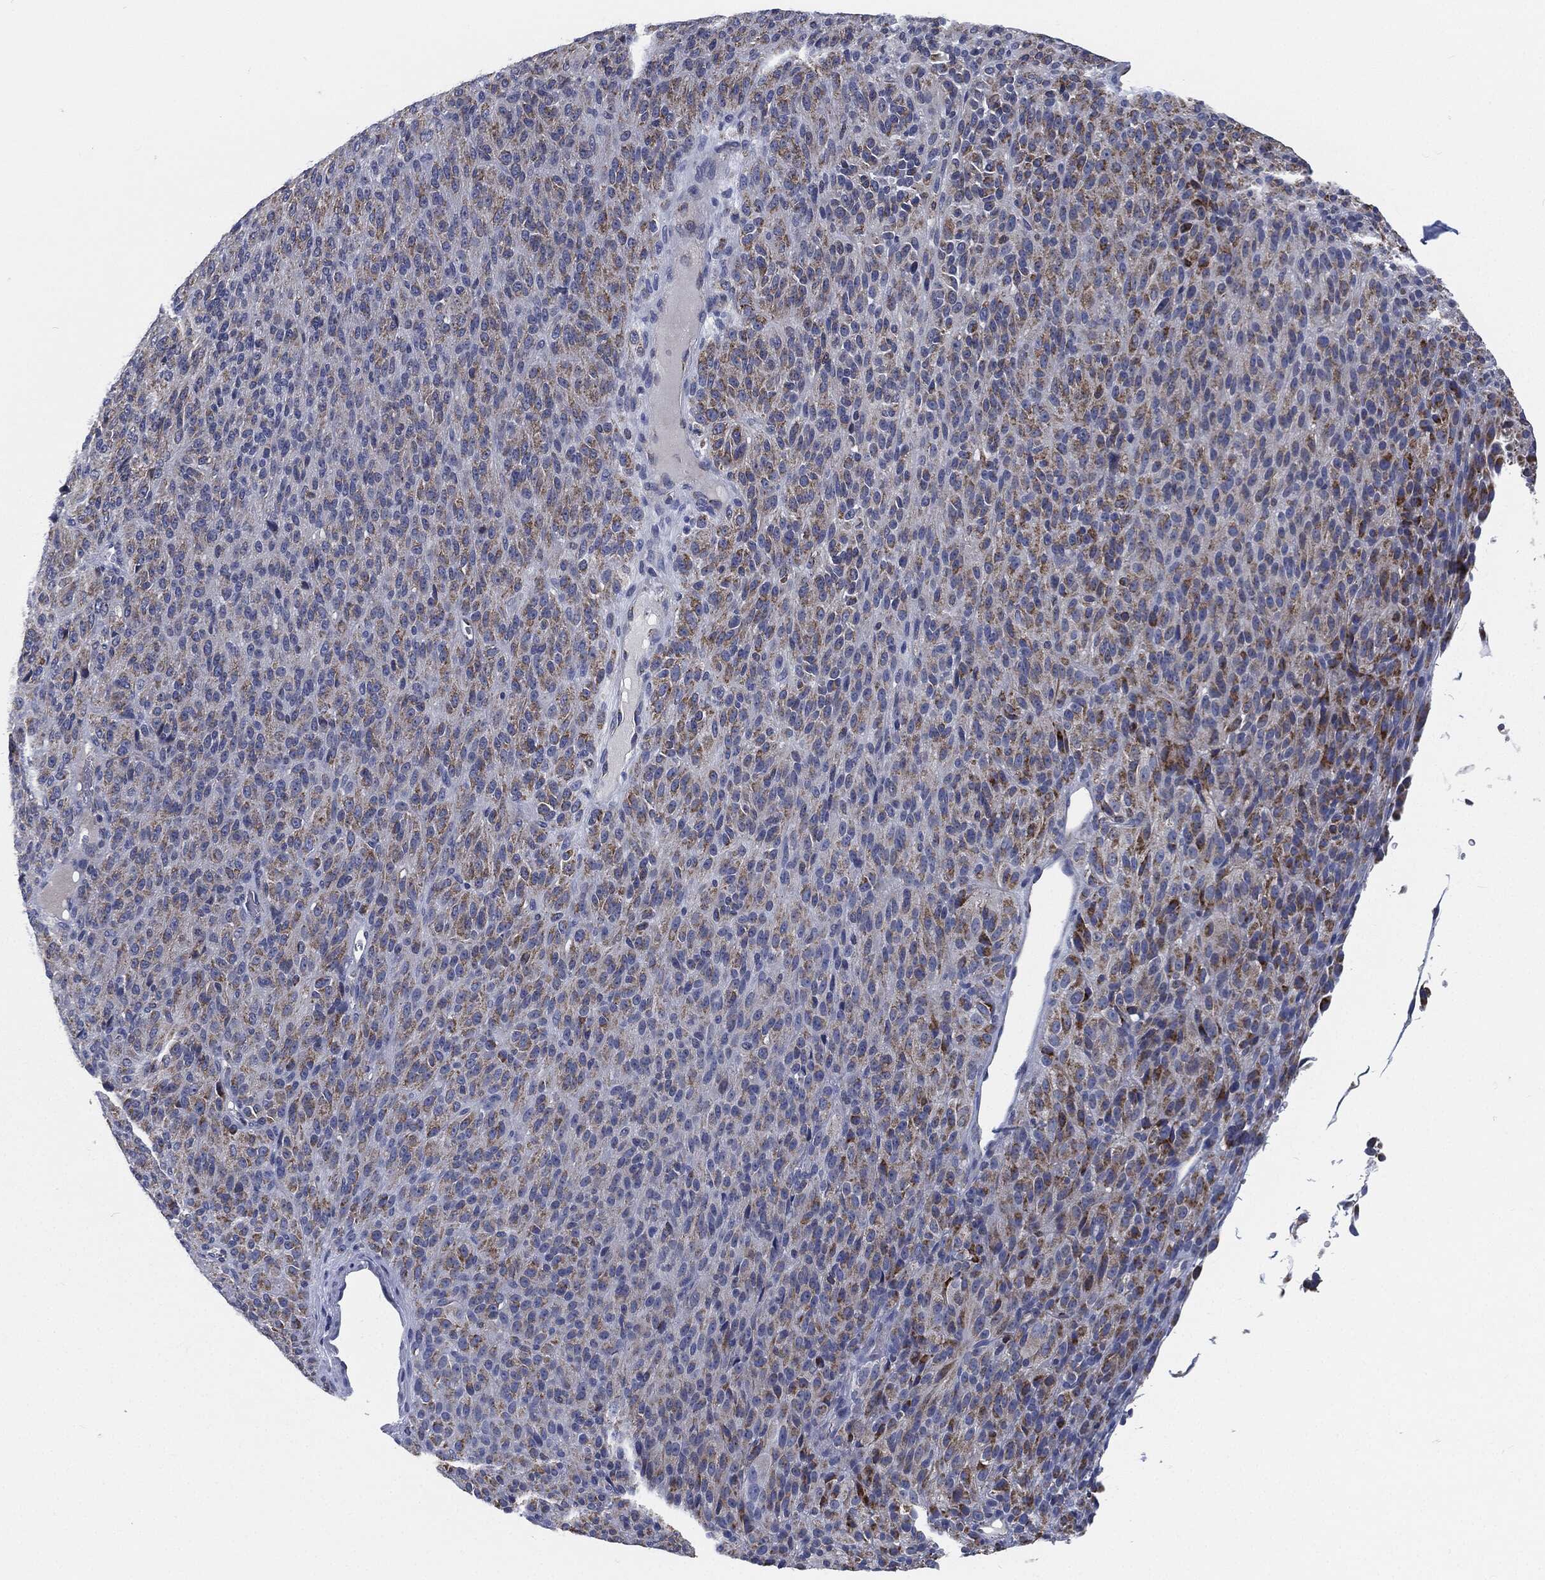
{"staining": {"intensity": "strong", "quantity": "<25%", "location": "cytoplasmic/membranous"}, "tissue": "melanoma", "cell_type": "Tumor cells", "image_type": "cancer", "snomed": [{"axis": "morphology", "description": "Malignant melanoma, Metastatic site"}, {"axis": "topography", "description": "Brain"}], "caption": "Strong cytoplasmic/membranous expression for a protein is identified in approximately <25% of tumor cells of malignant melanoma (metastatic site) using IHC.", "gene": "SIGLEC9", "patient": {"sex": "female", "age": 56}}